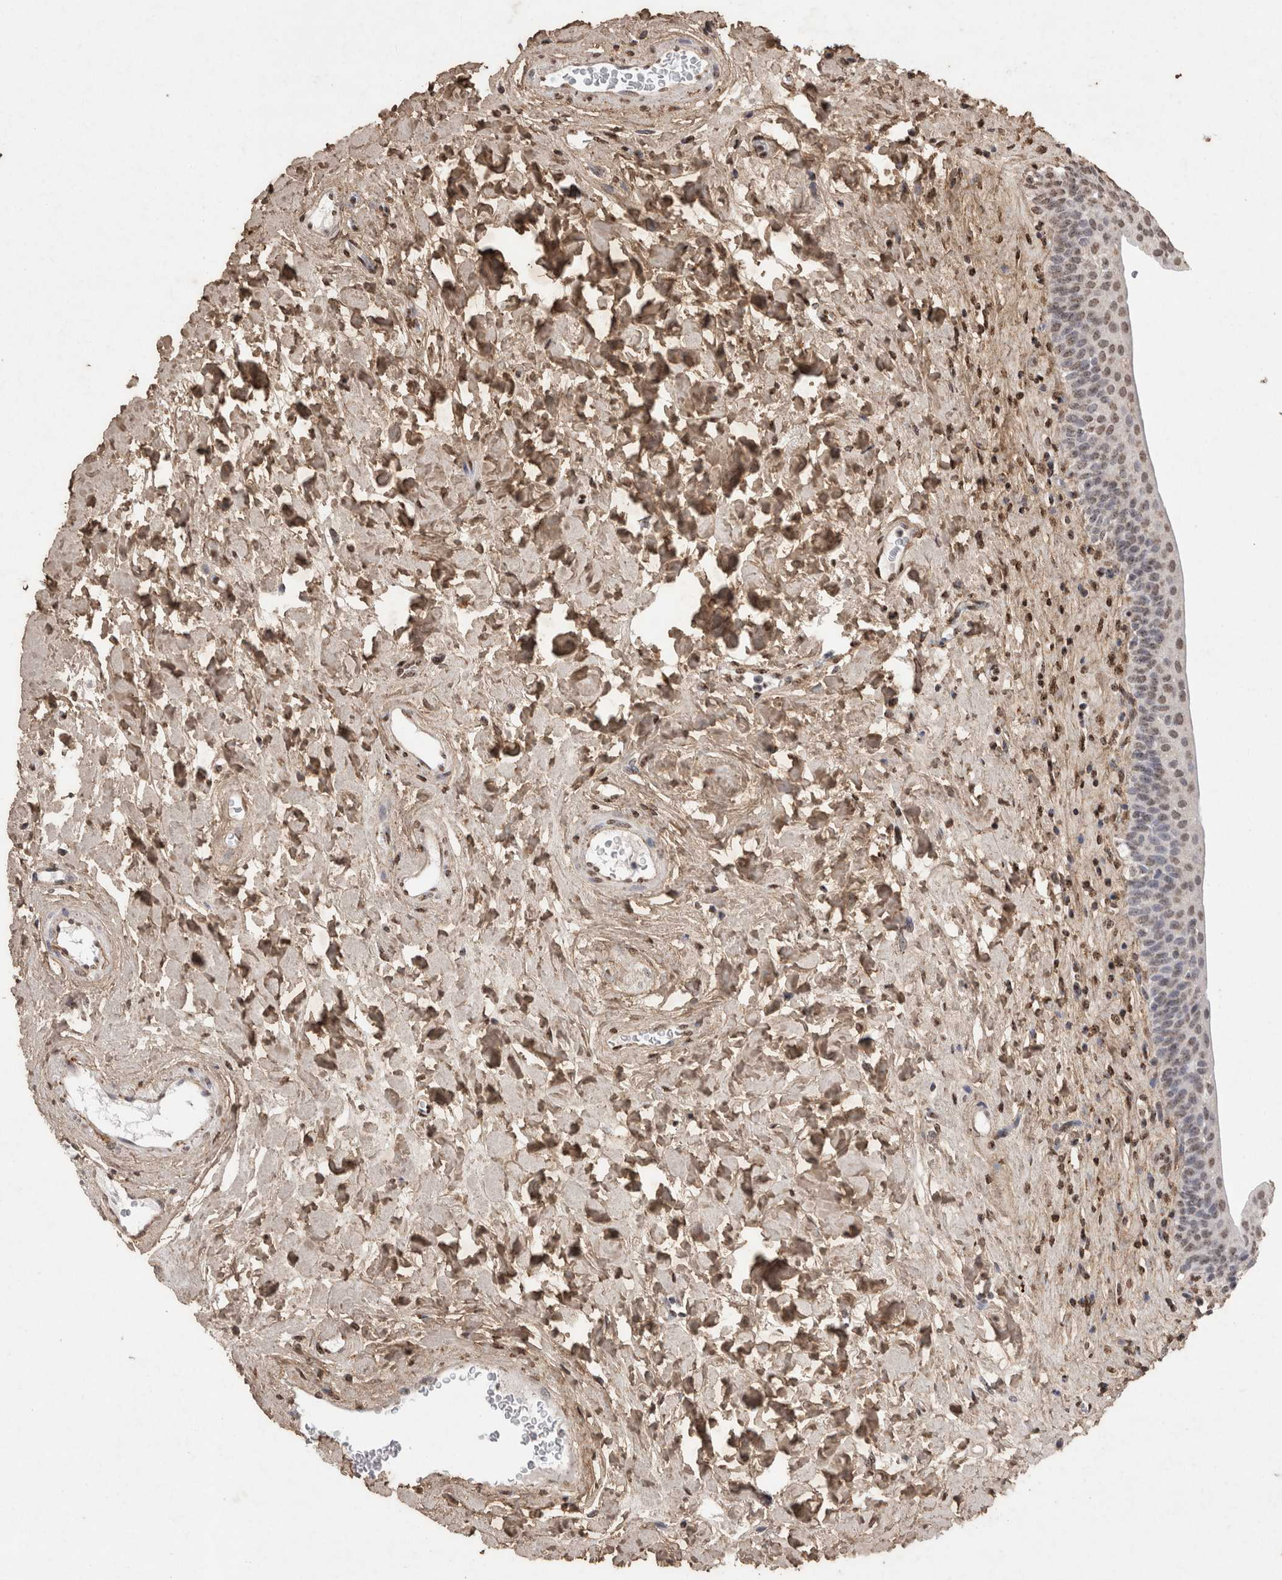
{"staining": {"intensity": "weak", "quantity": "25%-75%", "location": "nuclear"}, "tissue": "urinary bladder", "cell_type": "Urothelial cells", "image_type": "normal", "snomed": [{"axis": "morphology", "description": "Normal tissue, NOS"}, {"axis": "topography", "description": "Urinary bladder"}], "caption": "An IHC image of unremarkable tissue is shown. Protein staining in brown labels weak nuclear positivity in urinary bladder within urothelial cells.", "gene": "C1QTNF5", "patient": {"sex": "male", "age": 83}}